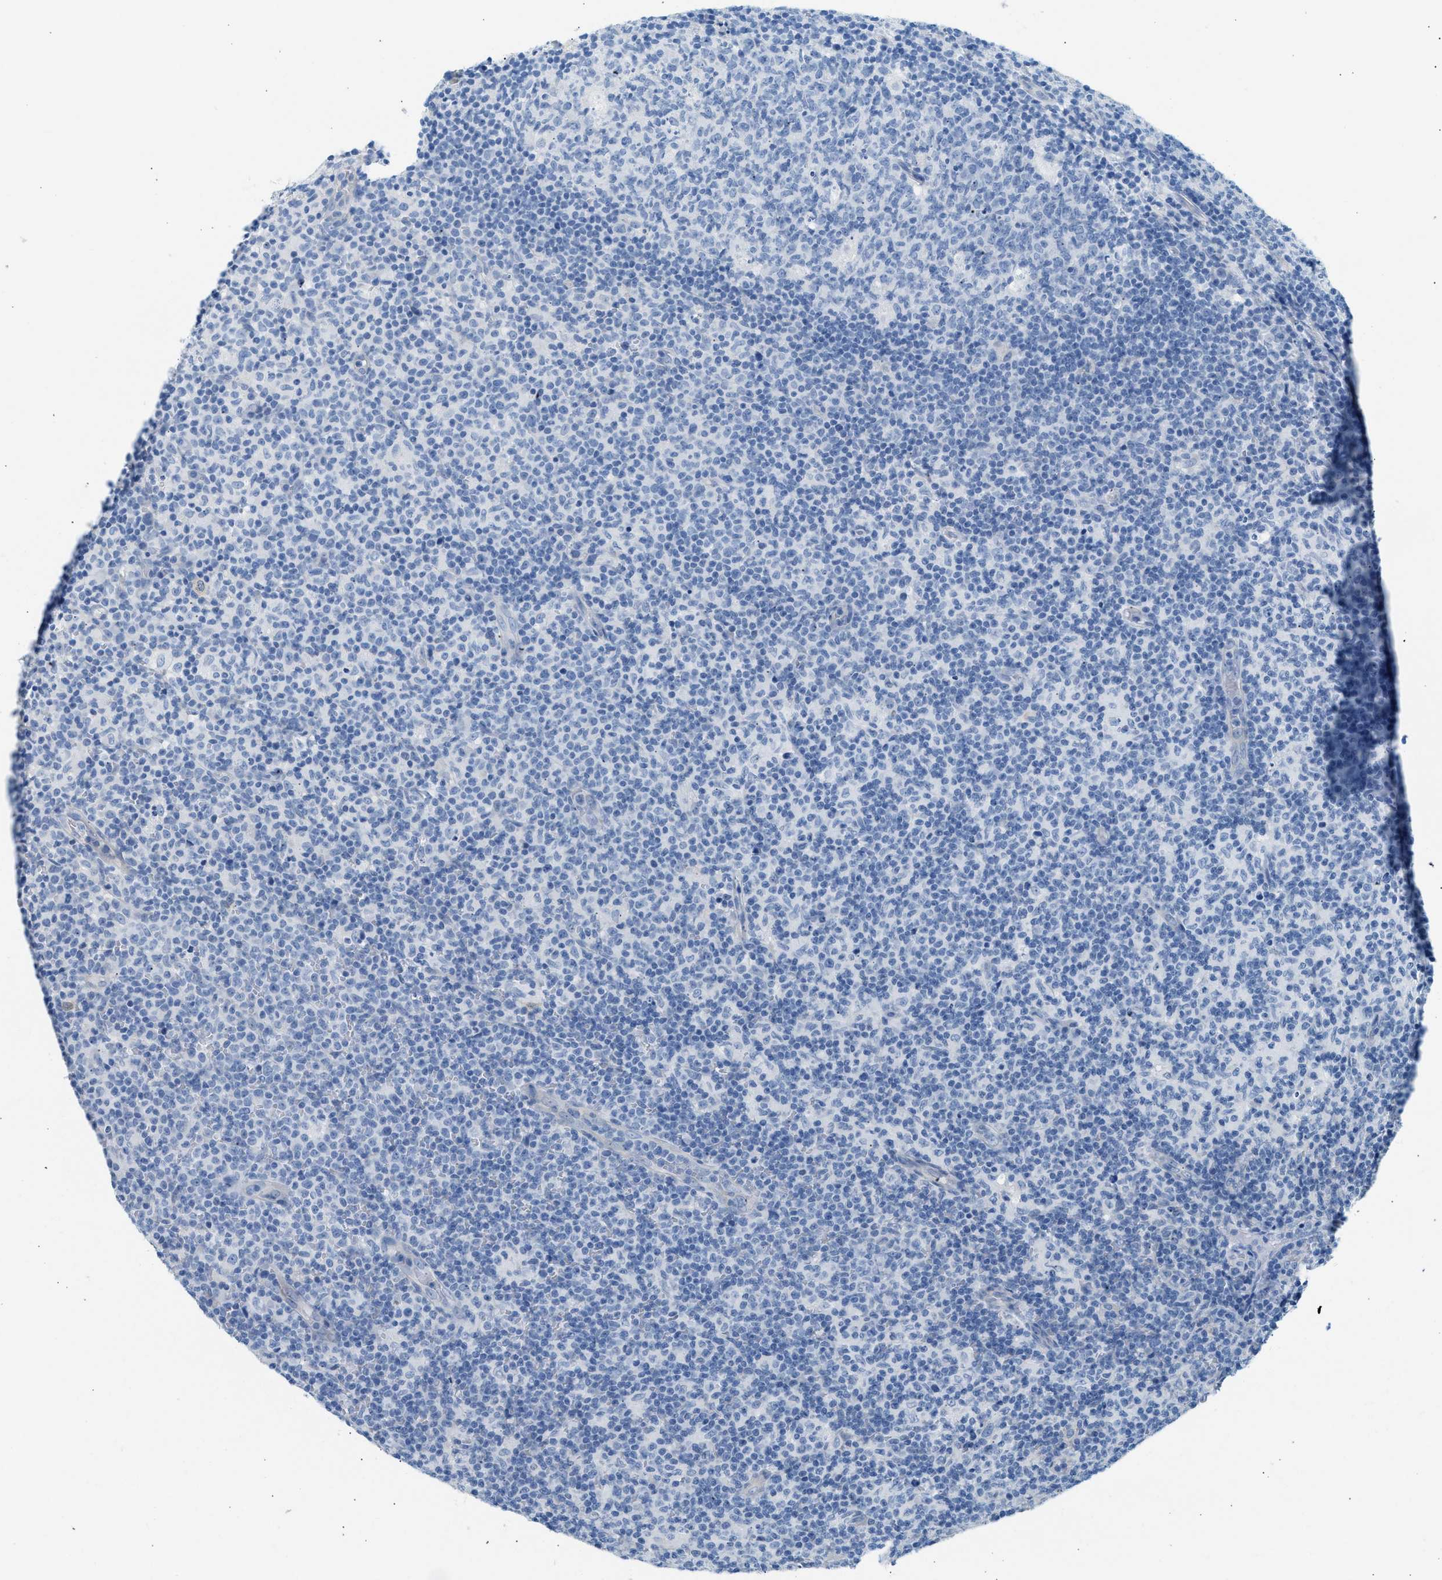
{"staining": {"intensity": "negative", "quantity": "none", "location": "none"}, "tissue": "lymph node", "cell_type": "Germinal center cells", "image_type": "normal", "snomed": [{"axis": "morphology", "description": "Normal tissue, NOS"}, {"axis": "morphology", "description": "Inflammation, NOS"}, {"axis": "topography", "description": "Lymph node"}], "caption": "Photomicrograph shows no significant protein staining in germinal center cells of normal lymph node. (Brightfield microscopy of DAB immunohistochemistry (IHC) at high magnification).", "gene": "SPAM1", "patient": {"sex": "male", "age": 55}}